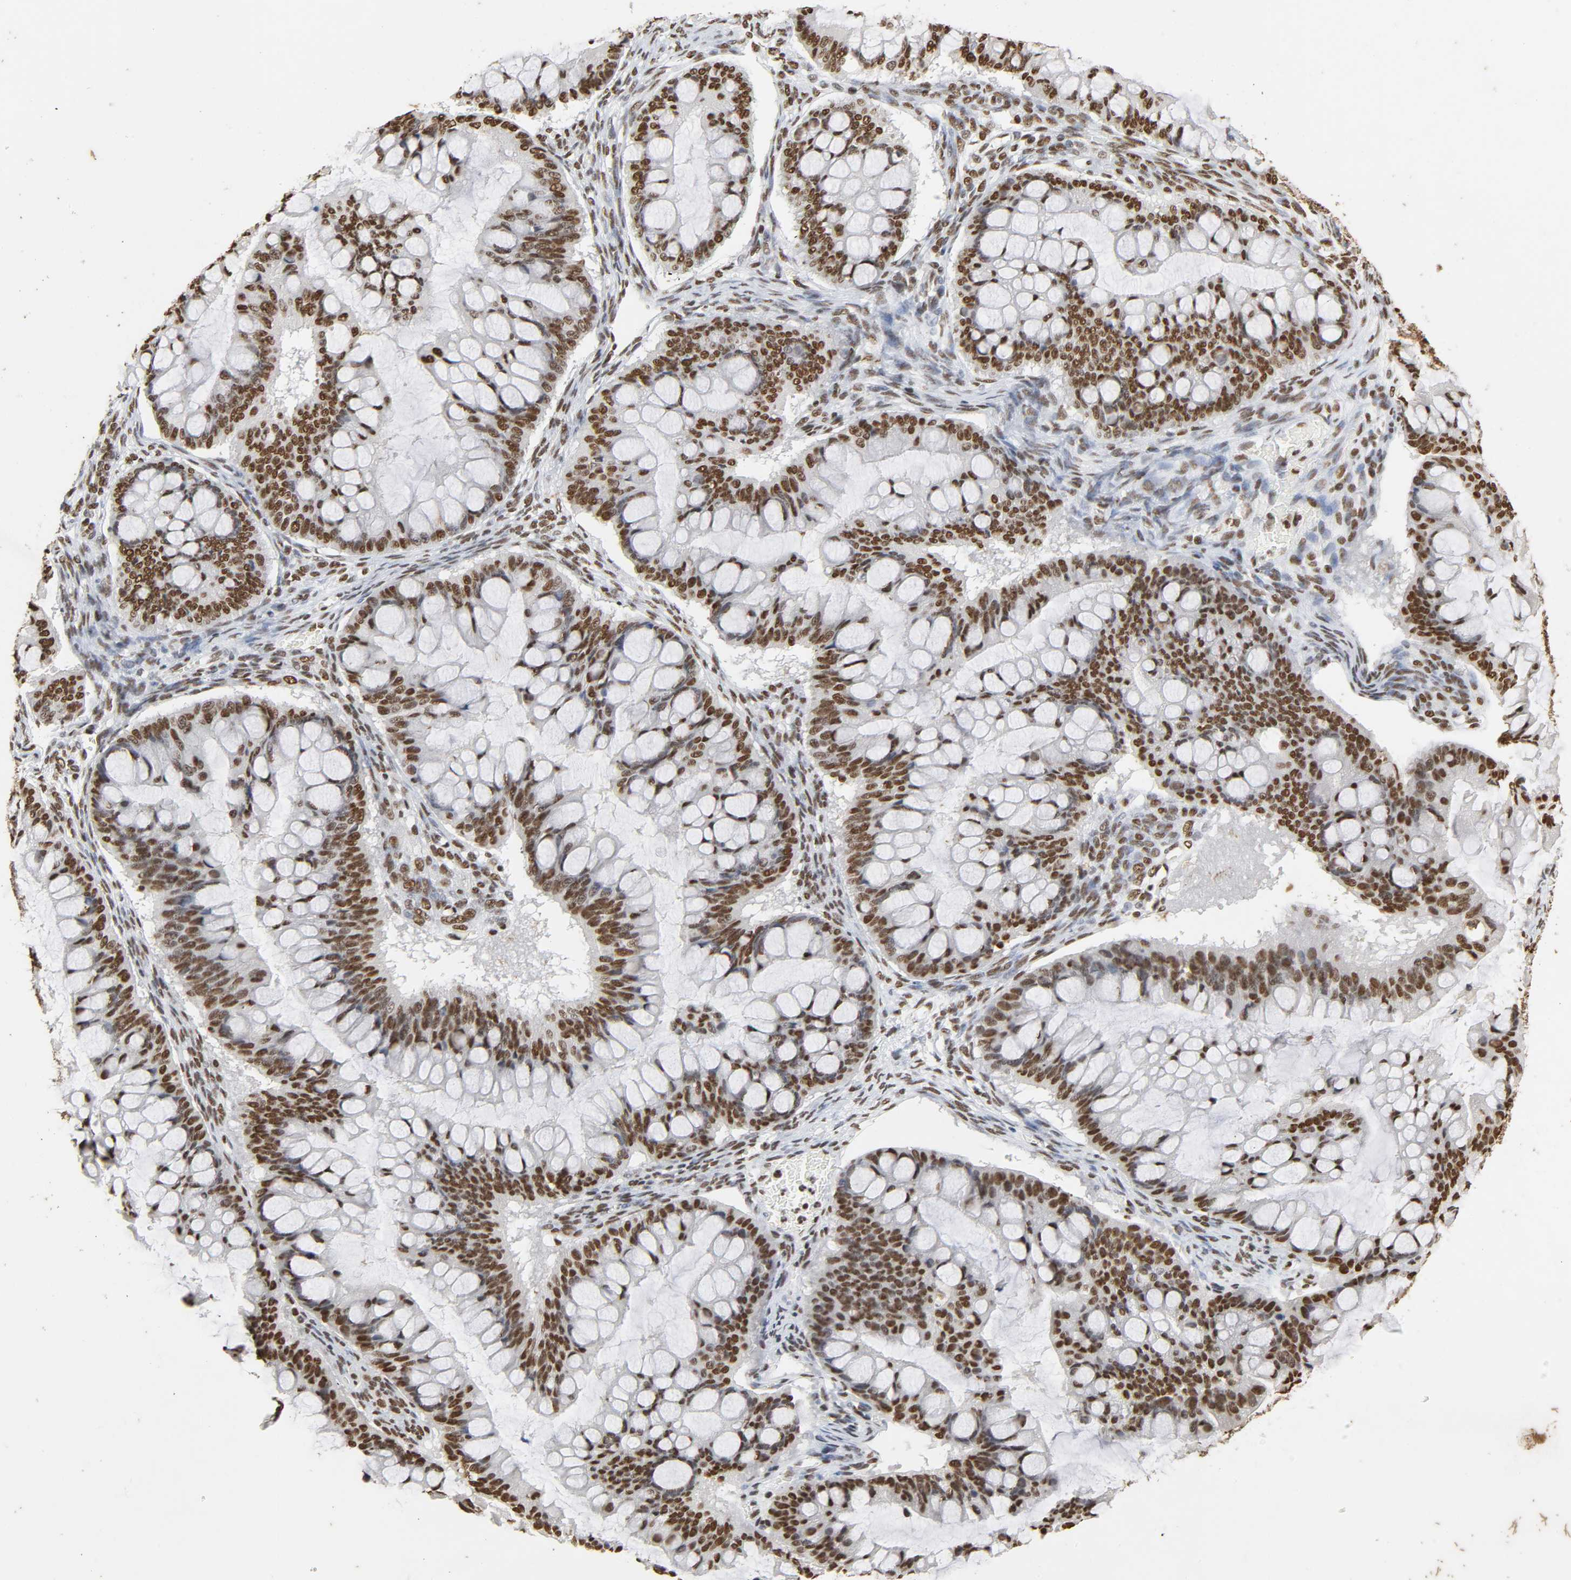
{"staining": {"intensity": "strong", "quantity": ">75%", "location": "nuclear"}, "tissue": "ovarian cancer", "cell_type": "Tumor cells", "image_type": "cancer", "snomed": [{"axis": "morphology", "description": "Cystadenocarcinoma, mucinous, NOS"}, {"axis": "topography", "description": "Ovary"}], "caption": "Strong nuclear expression is appreciated in approximately >75% of tumor cells in ovarian mucinous cystadenocarcinoma. The staining was performed using DAB (3,3'-diaminobenzidine) to visualize the protein expression in brown, while the nuclei were stained in blue with hematoxylin (Magnification: 20x).", "gene": "HNRNPC", "patient": {"sex": "female", "age": 73}}